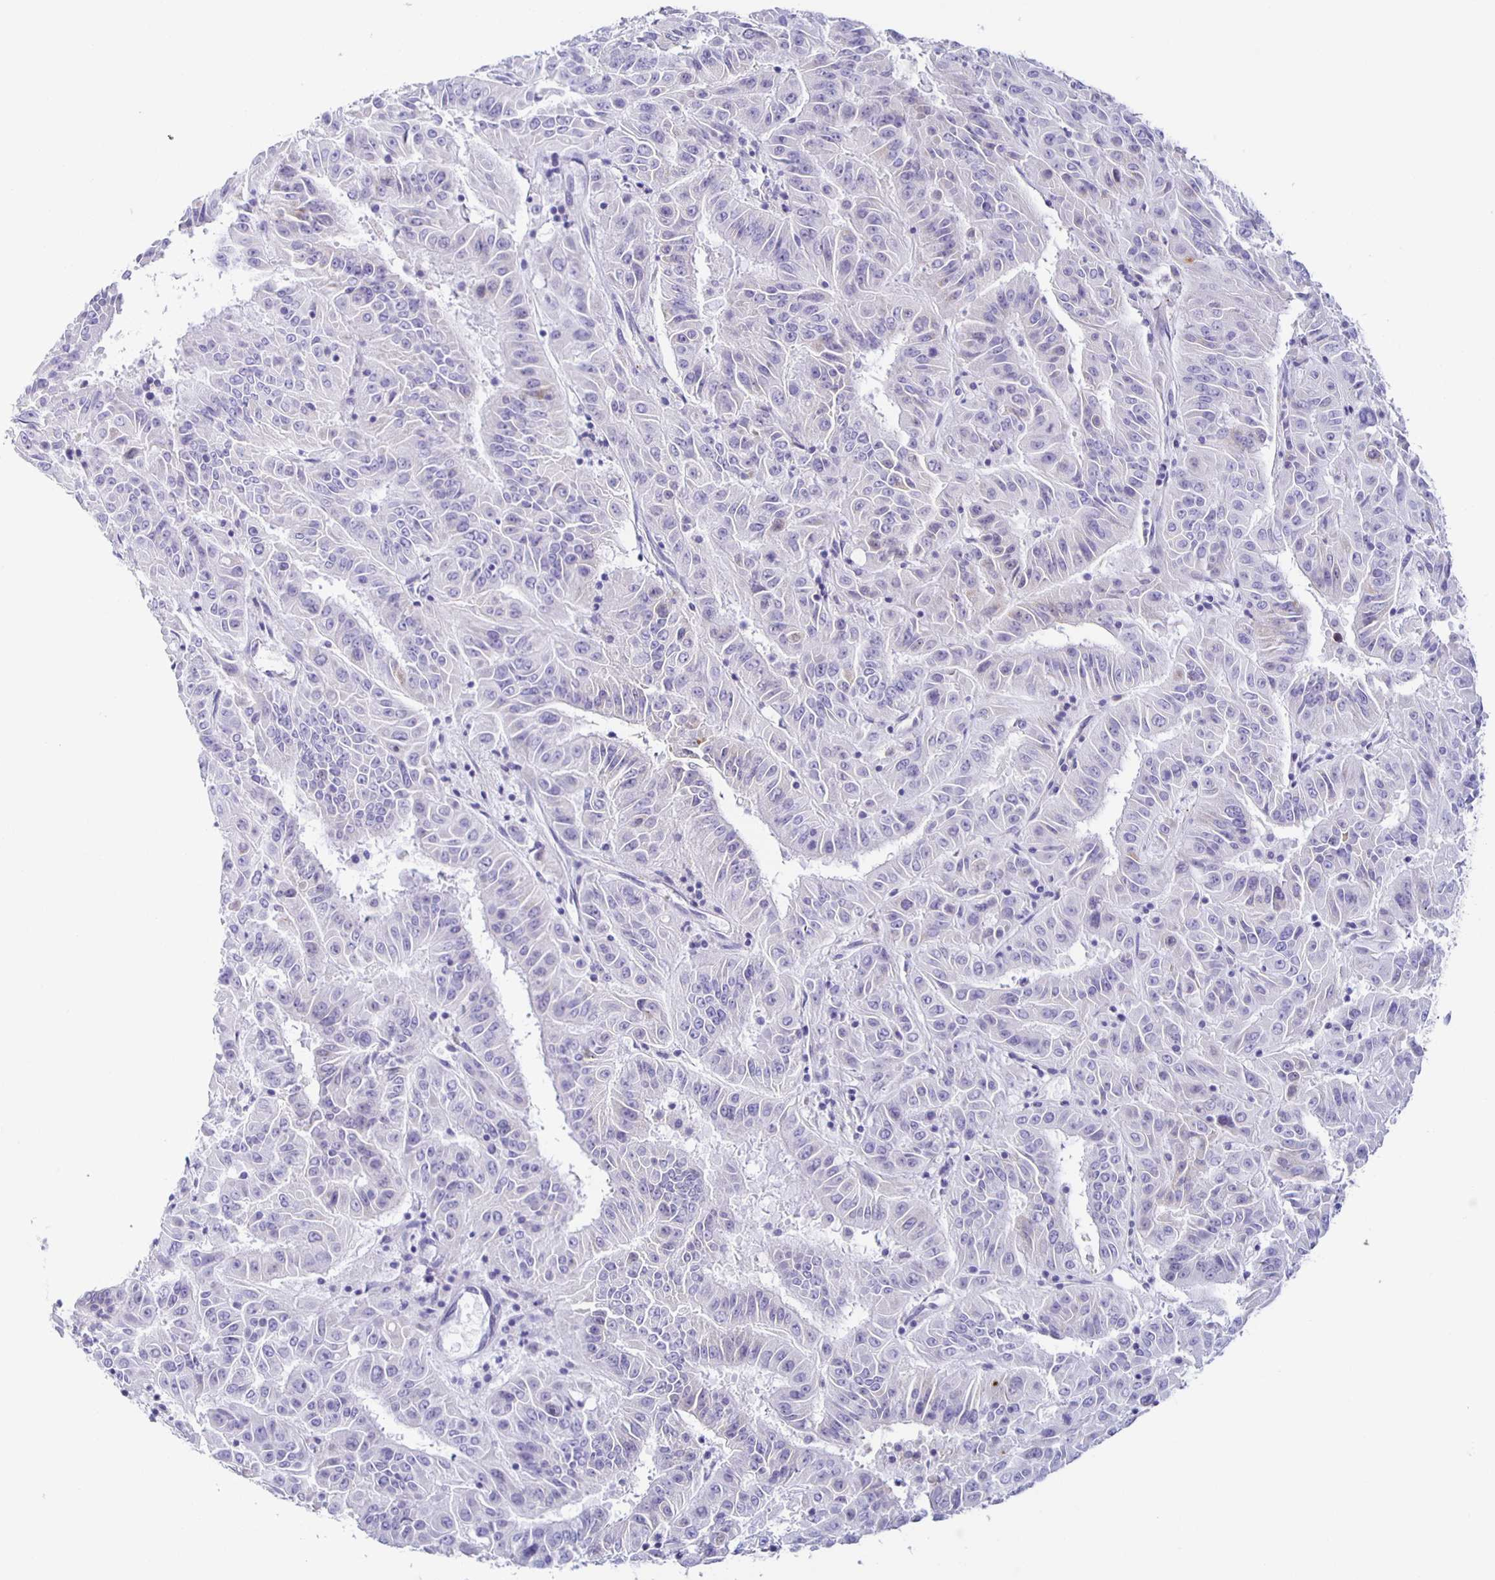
{"staining": {"intensity": "negative", "quantity": "none", "location": "none"}, "tissue": "pancreatic cancer", "cell_type": "Tumor cells", "image_type": "cancer", "snomed": [{"axis": "morphology", "description": "Adenocarcinoma, NOS"}, {"axis": "topography", "description": "Pancreas"}], "caption": "Tumor cells are negative for protein expression in human pancreatic cancer.", "gene": "AQP6", "patient": {"sex": "male", "age": 63}}